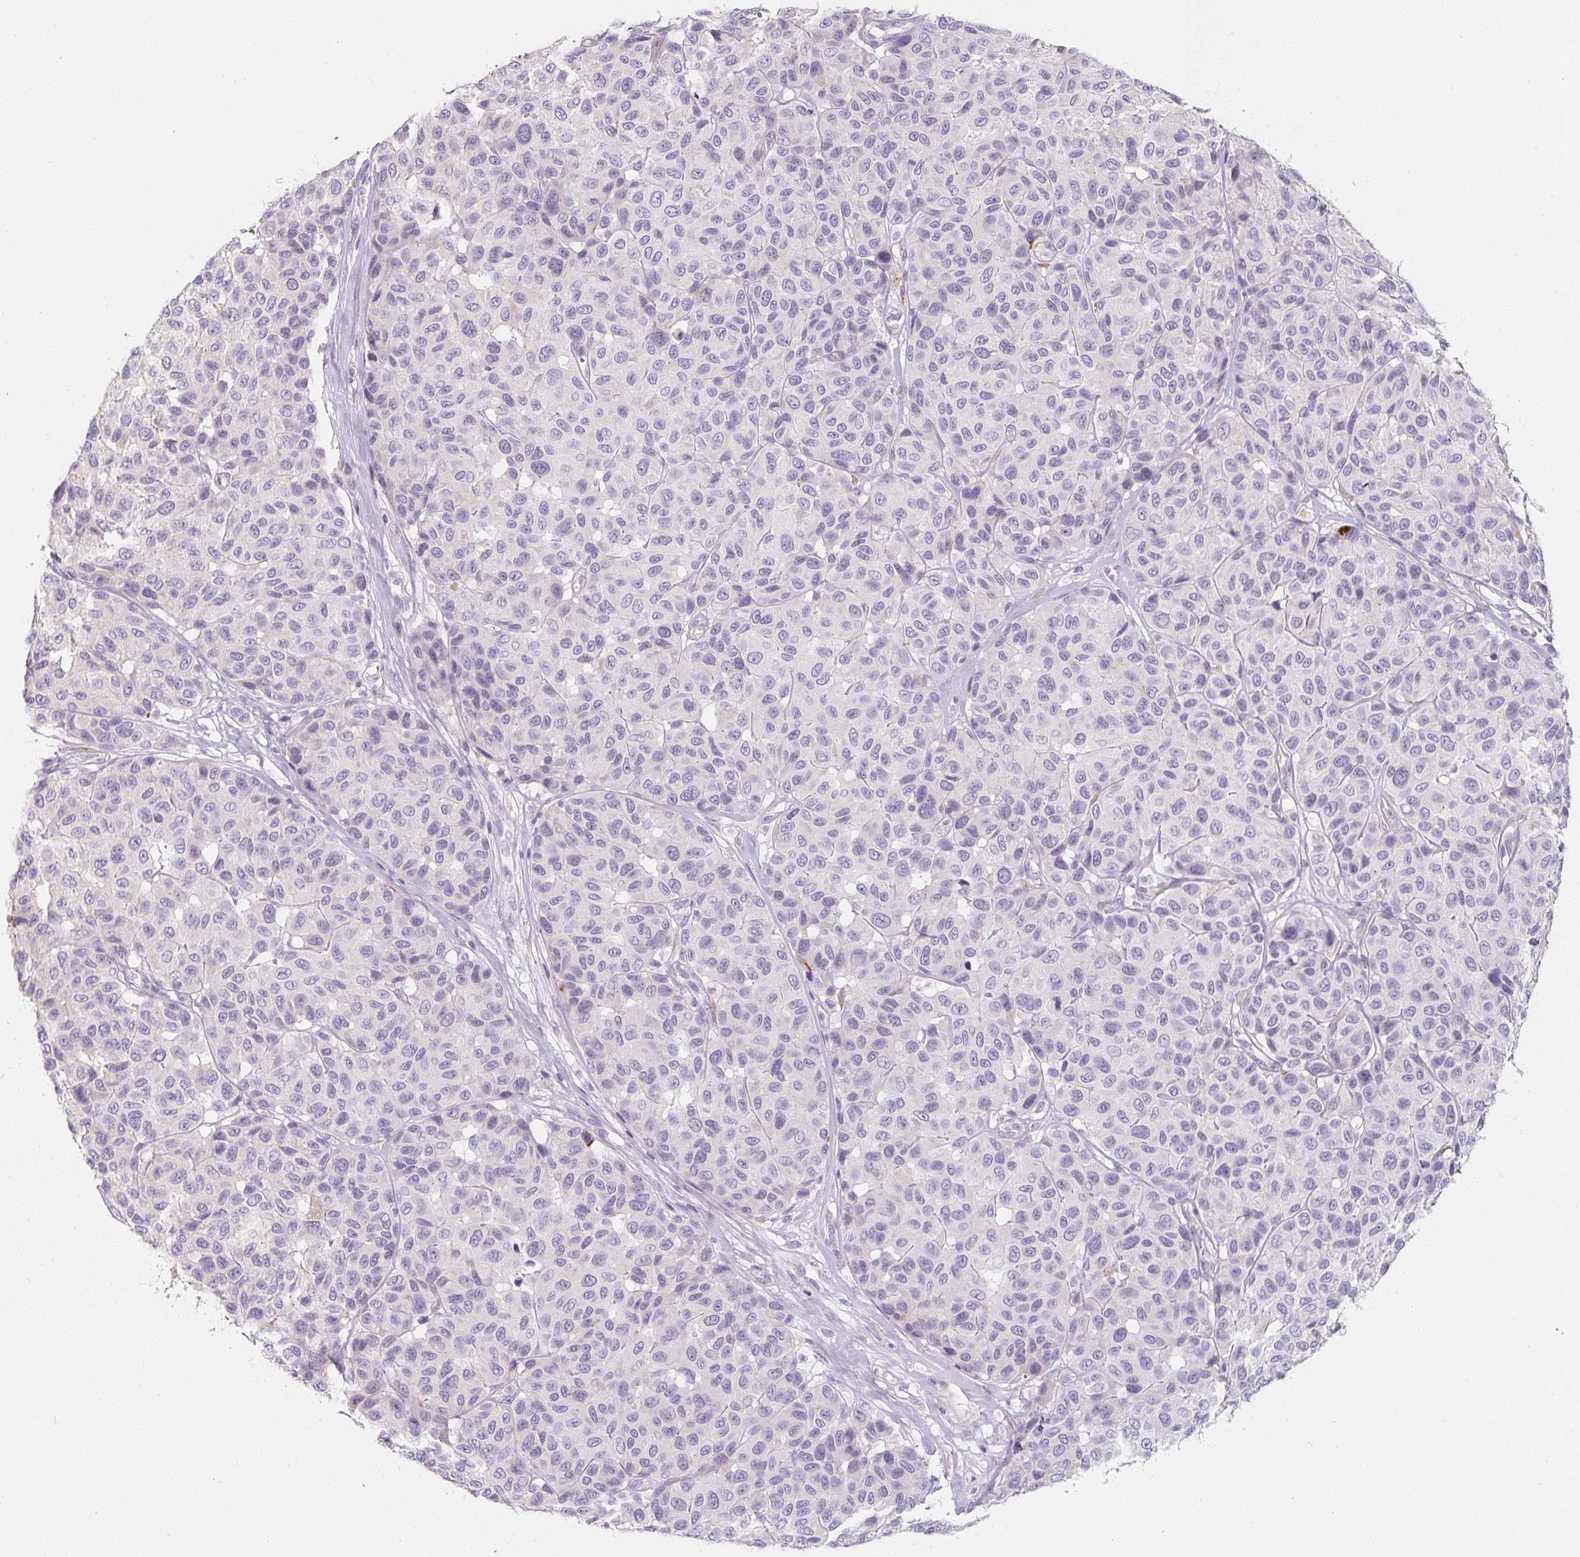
{"staining": {"intensity": "negative", "quantity": "none", "location": "none"}, "tissue": "melanoma", "cell_type": "Tumor cells", "image_type": "cancer", "snomed": [{"axis": "morphology", "description": "Malignant melanoma, NOS"}, {"axis": "topography", "description": "Skin"}], "caption": "This is a histopathology image of IHC staining of malignant melanoma, which shows no expression in tumor cells. (DAB IHC, high magnification).", "gene": "PWWP3B", "patient": {"sex": "female", "age": 66}}